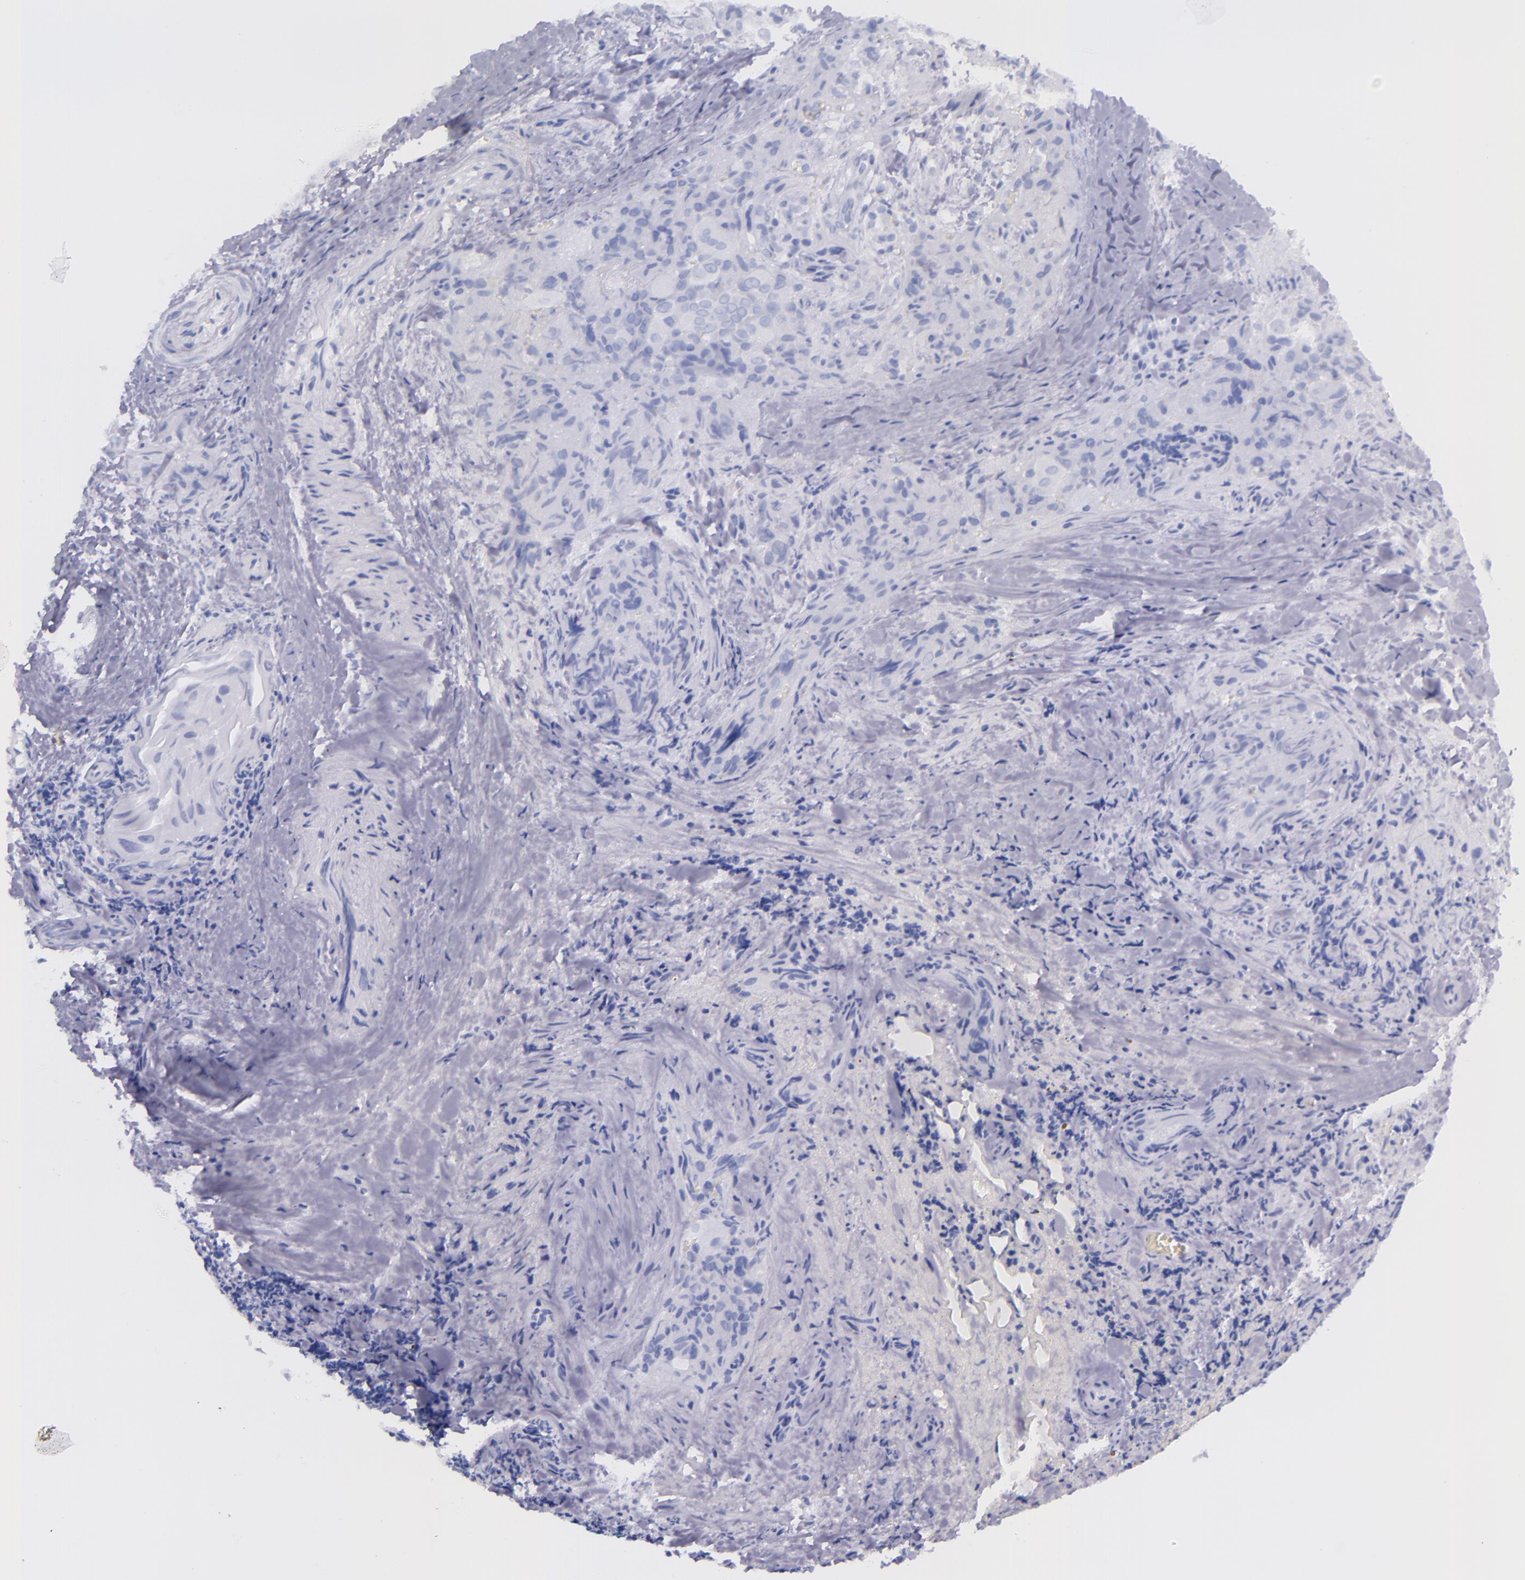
{"staining": {"intensity": "negative", "quantity": "none", "location": "none"}, "tissue": "thyroid cancer", "cell_type": "Tumor cells", "image_type": "cancer", "snomed": [{"axis": "morphology", "description": "Papillary adenocarcinoma, NOS"}, {"axis": "topography", "description": "Thyroid gland"}], "caption": "IHC of human thyroid cancer (papillary adenocarcinoma) displays no staining in tumor cells.", "gene": "SFTPA2", "patient": {"sex": "female", "age": 71}}